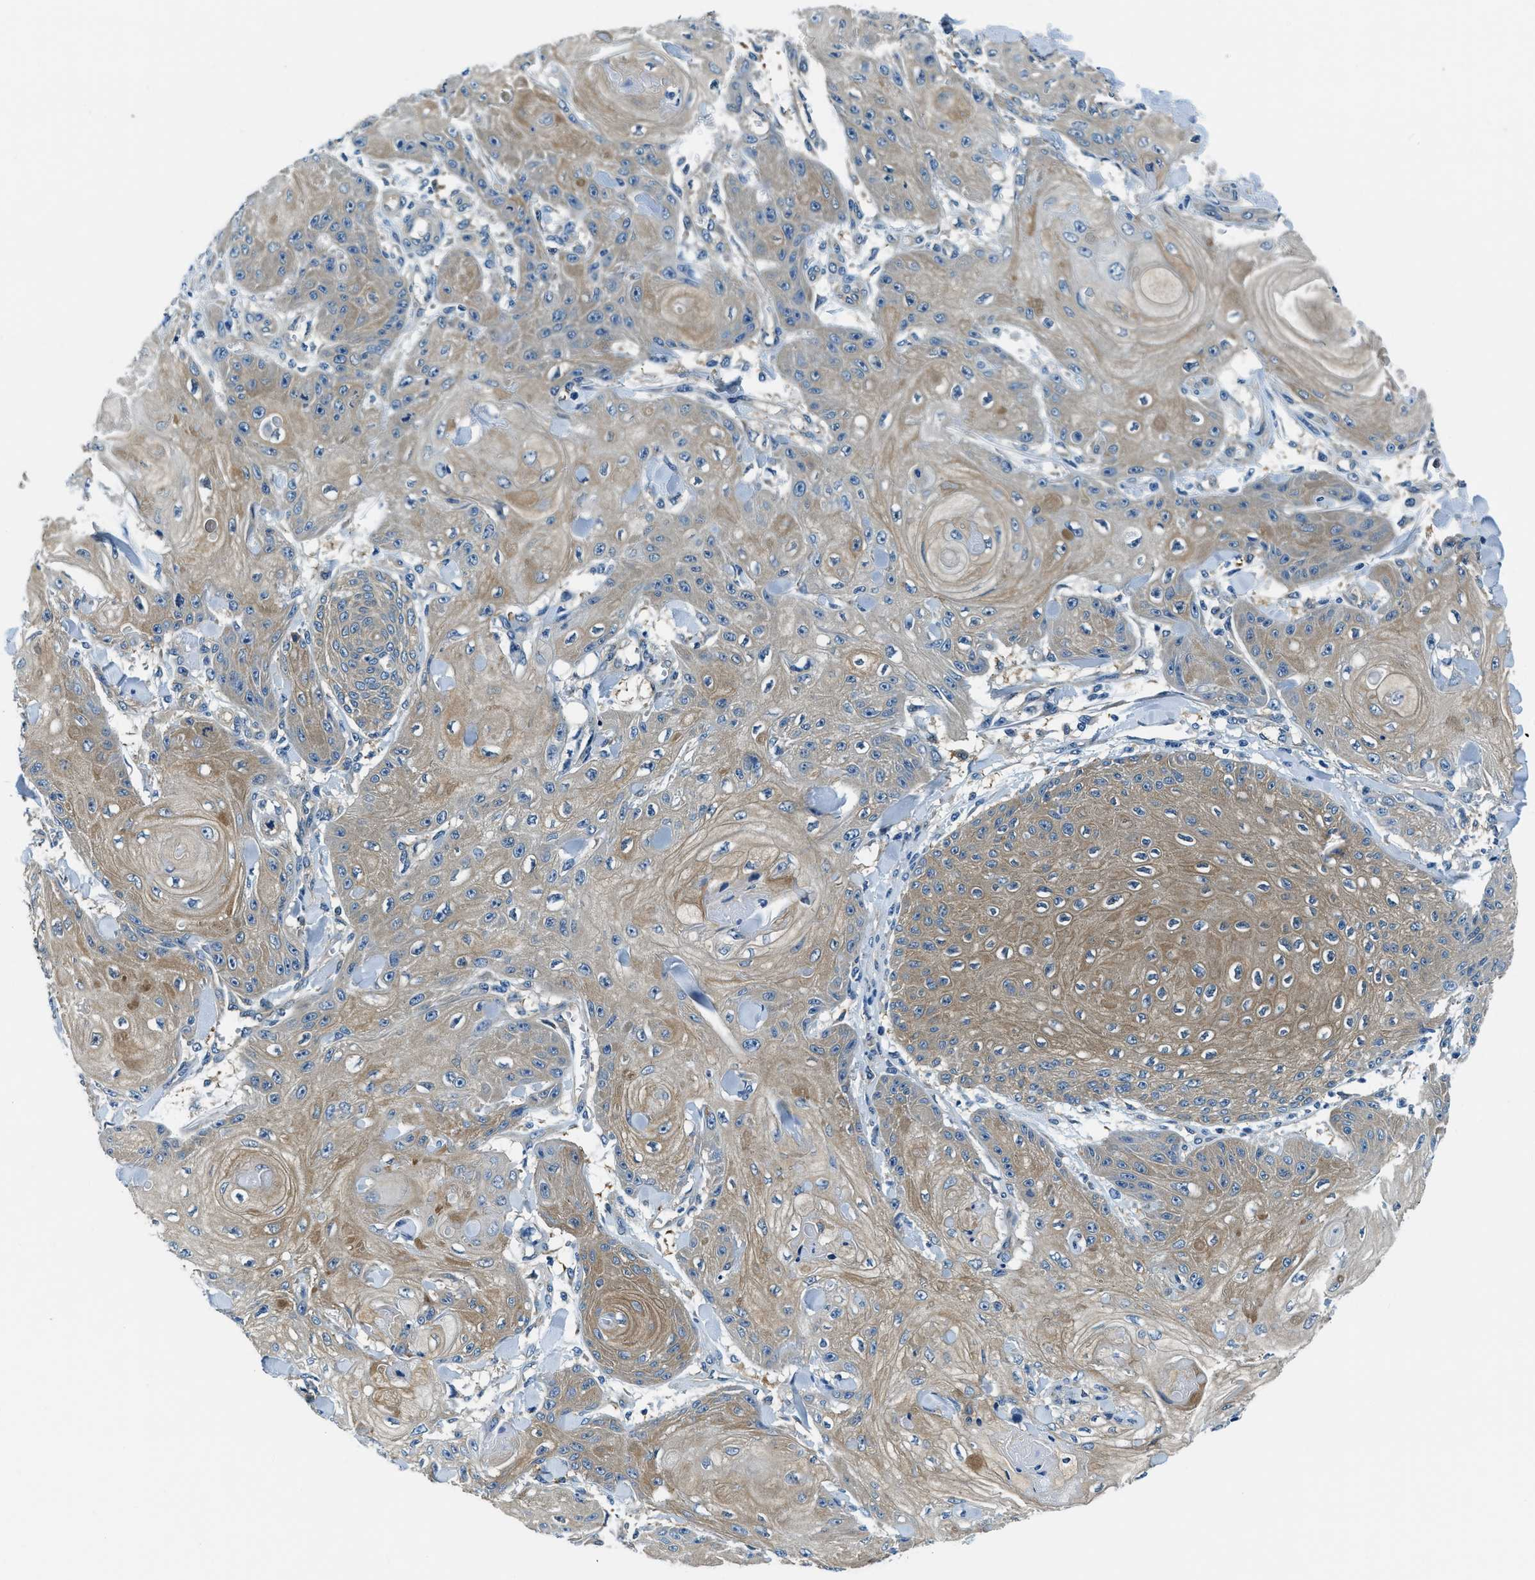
{"staining": {"intensity": "moderate", "quantity": ">75%", "location": "cytoplasmic/membranous"}, "tissue": "skin cancer", "cell_type": "Tumor cells", "image_type": "cancer", "snomed": [{"axis": "morphology", "description": "Squamous cell carcinoma, NOS"}, {"axis": "topography", "description": "Skin"}], "caption": "Human skin cancer stained for a protein (brown) reveals moderate cytoplasmic/membranous positive positivity in about >75% of tumor cells.", "gene": "TWF1", "patient": {"sex": "male", "age": 74}}